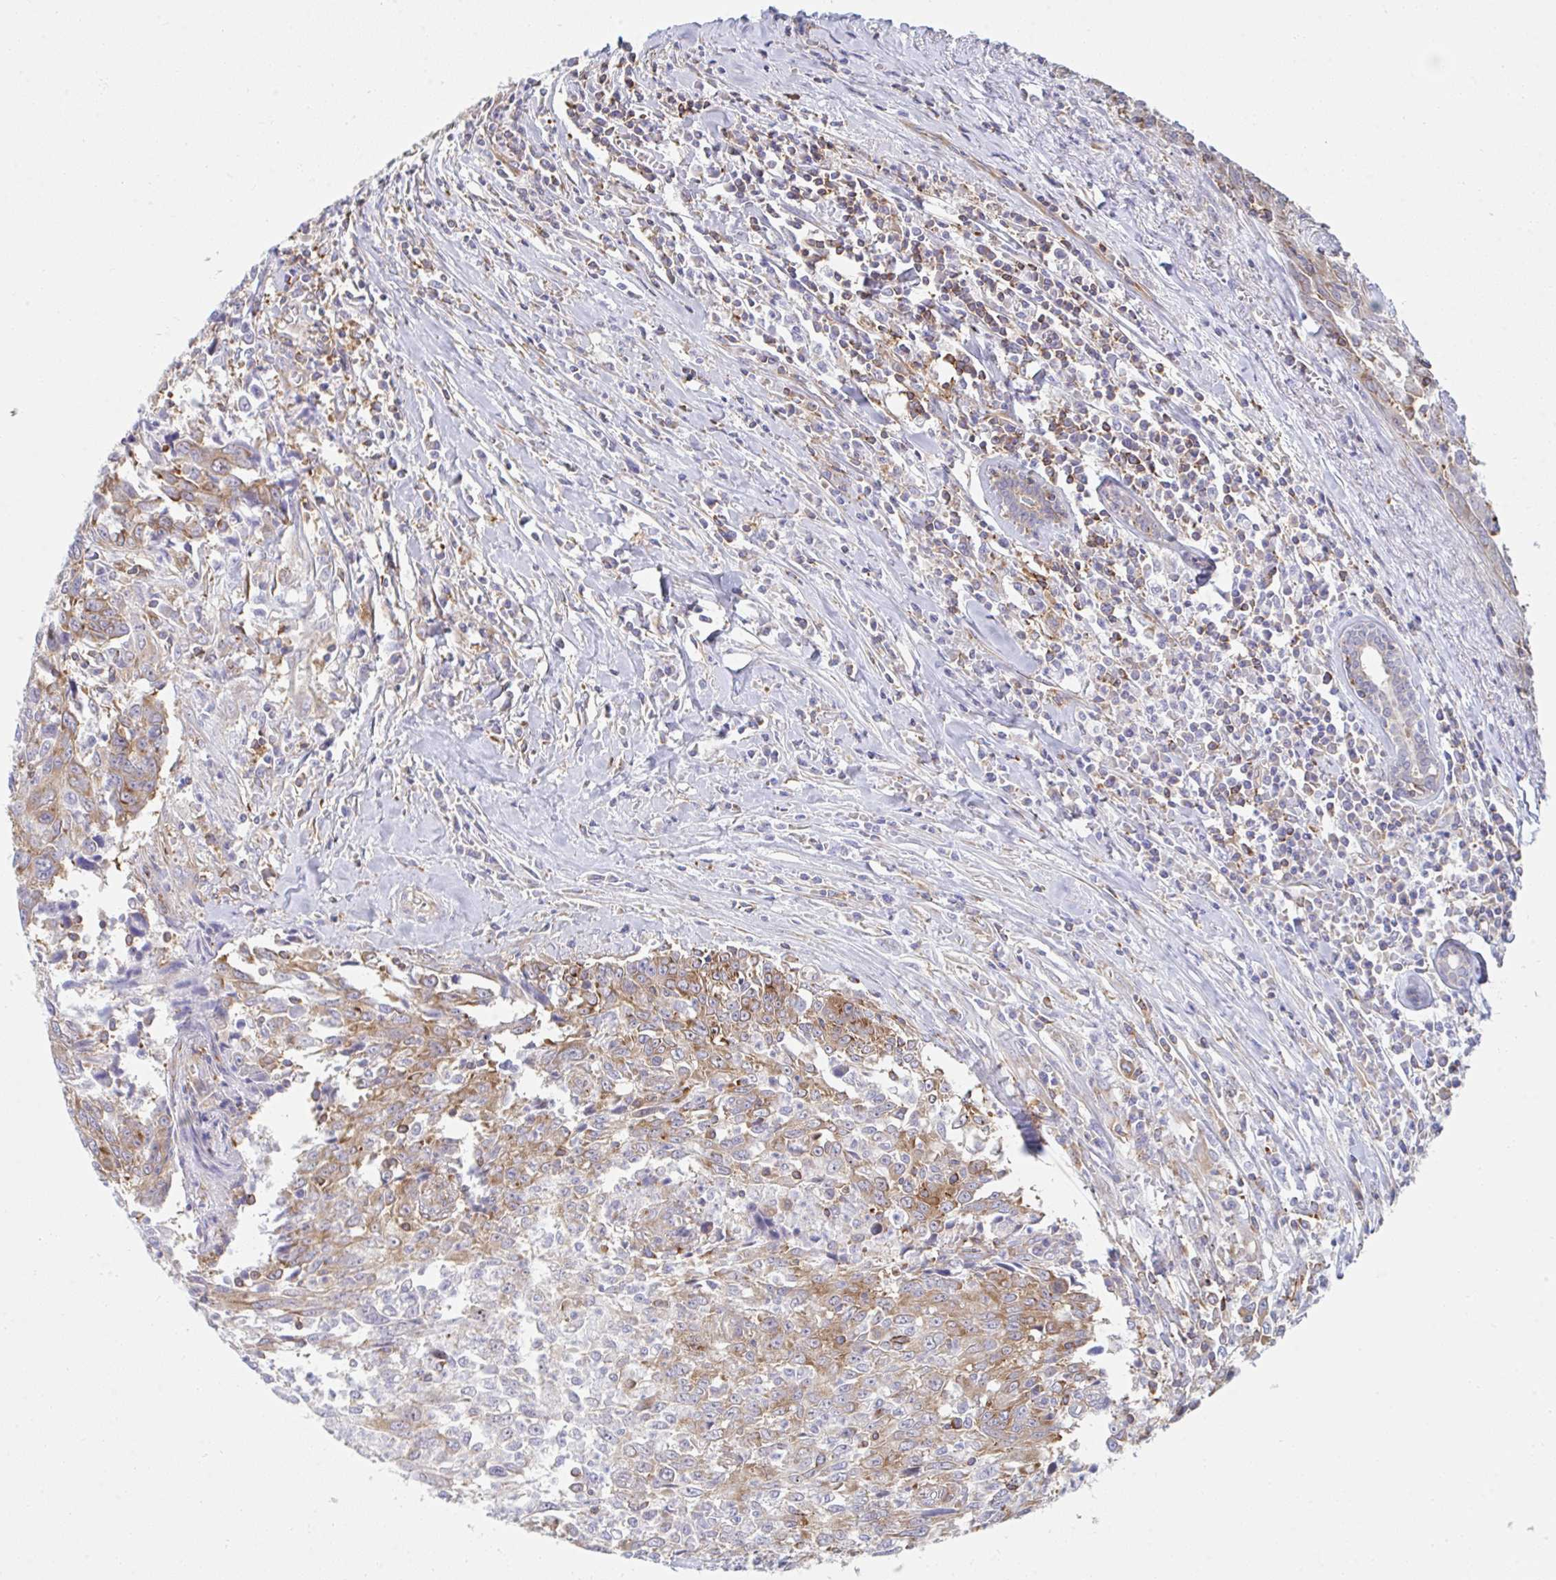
{"staining": {"intensity": "moderate", "quantity": "25%-75%", "location": "cytoplasmic/membranous"}, "tissue": "breast cancer", "cell_type": "Tumor cells", "image_type": "cancer", "snomed": [{"axis": "morphology", "description": "Duct carcinoma"}, {"axis": "topography", "description": "Breast"}], "caption": "The immunohistochemical stain highlights moderate cytoplasmic/membranous staining in tumor cells of breast cancer (intraductal carcinoma) tissue. The staining was performed using DAB (3,3'-diaminobenzidine) to visualize the protein expression in brown, while the nuclei were stained in blue with hematoxylin (Magnification: 20x).", "gene": "WNK1", "patient": {"sex": "female", "age": 50}}